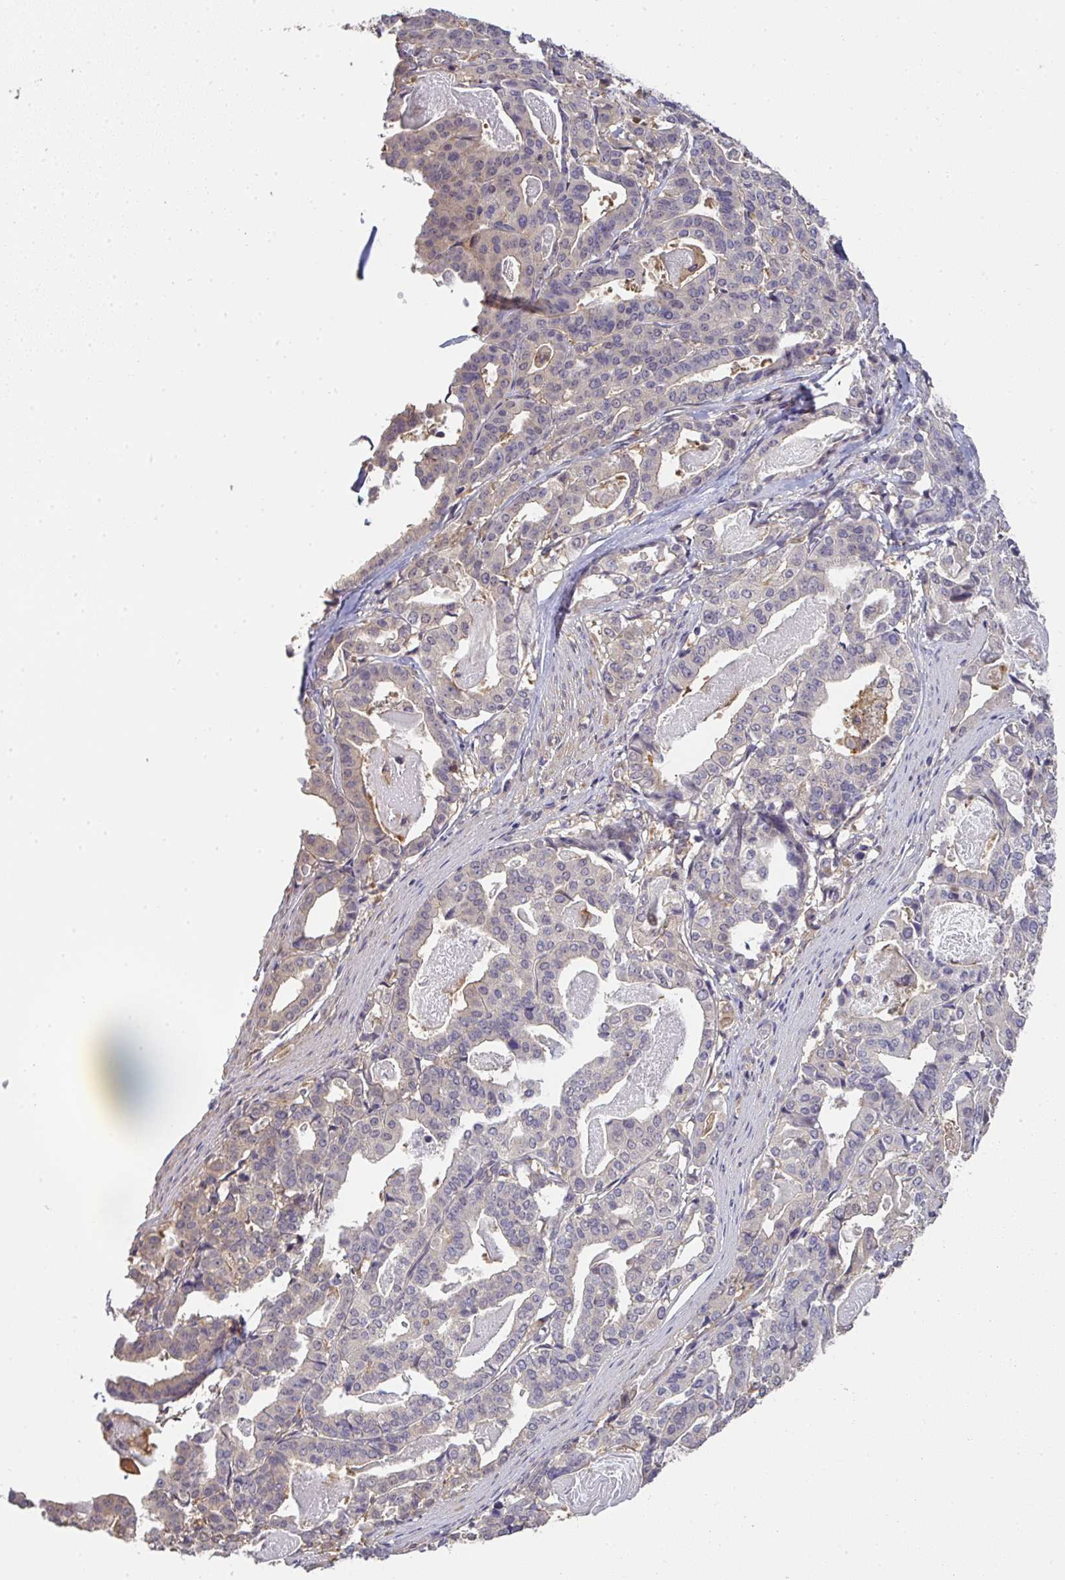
{"staining": {"intensity": "weak", "quantity": "<25%", "location": "cytoplasmic/membranous"}, "tissue": "stomach cancer", "cell_type": "Tumor cells", "image_type": "cancer", "snomed": [{"axis": "morphology", "description": "Adenocarcinoma, NOS"}, {"axis": "topography", "description": "Stomach"}], "caption": "Immunohistochemistry (IHC) photomicrograph of stomach adenocarcinoma stained for a protein (brown), which exhibits no staining in tumor cells.", "gene": "EEF1AKMT1", "patient": {"sex": "male", "age": 48}}